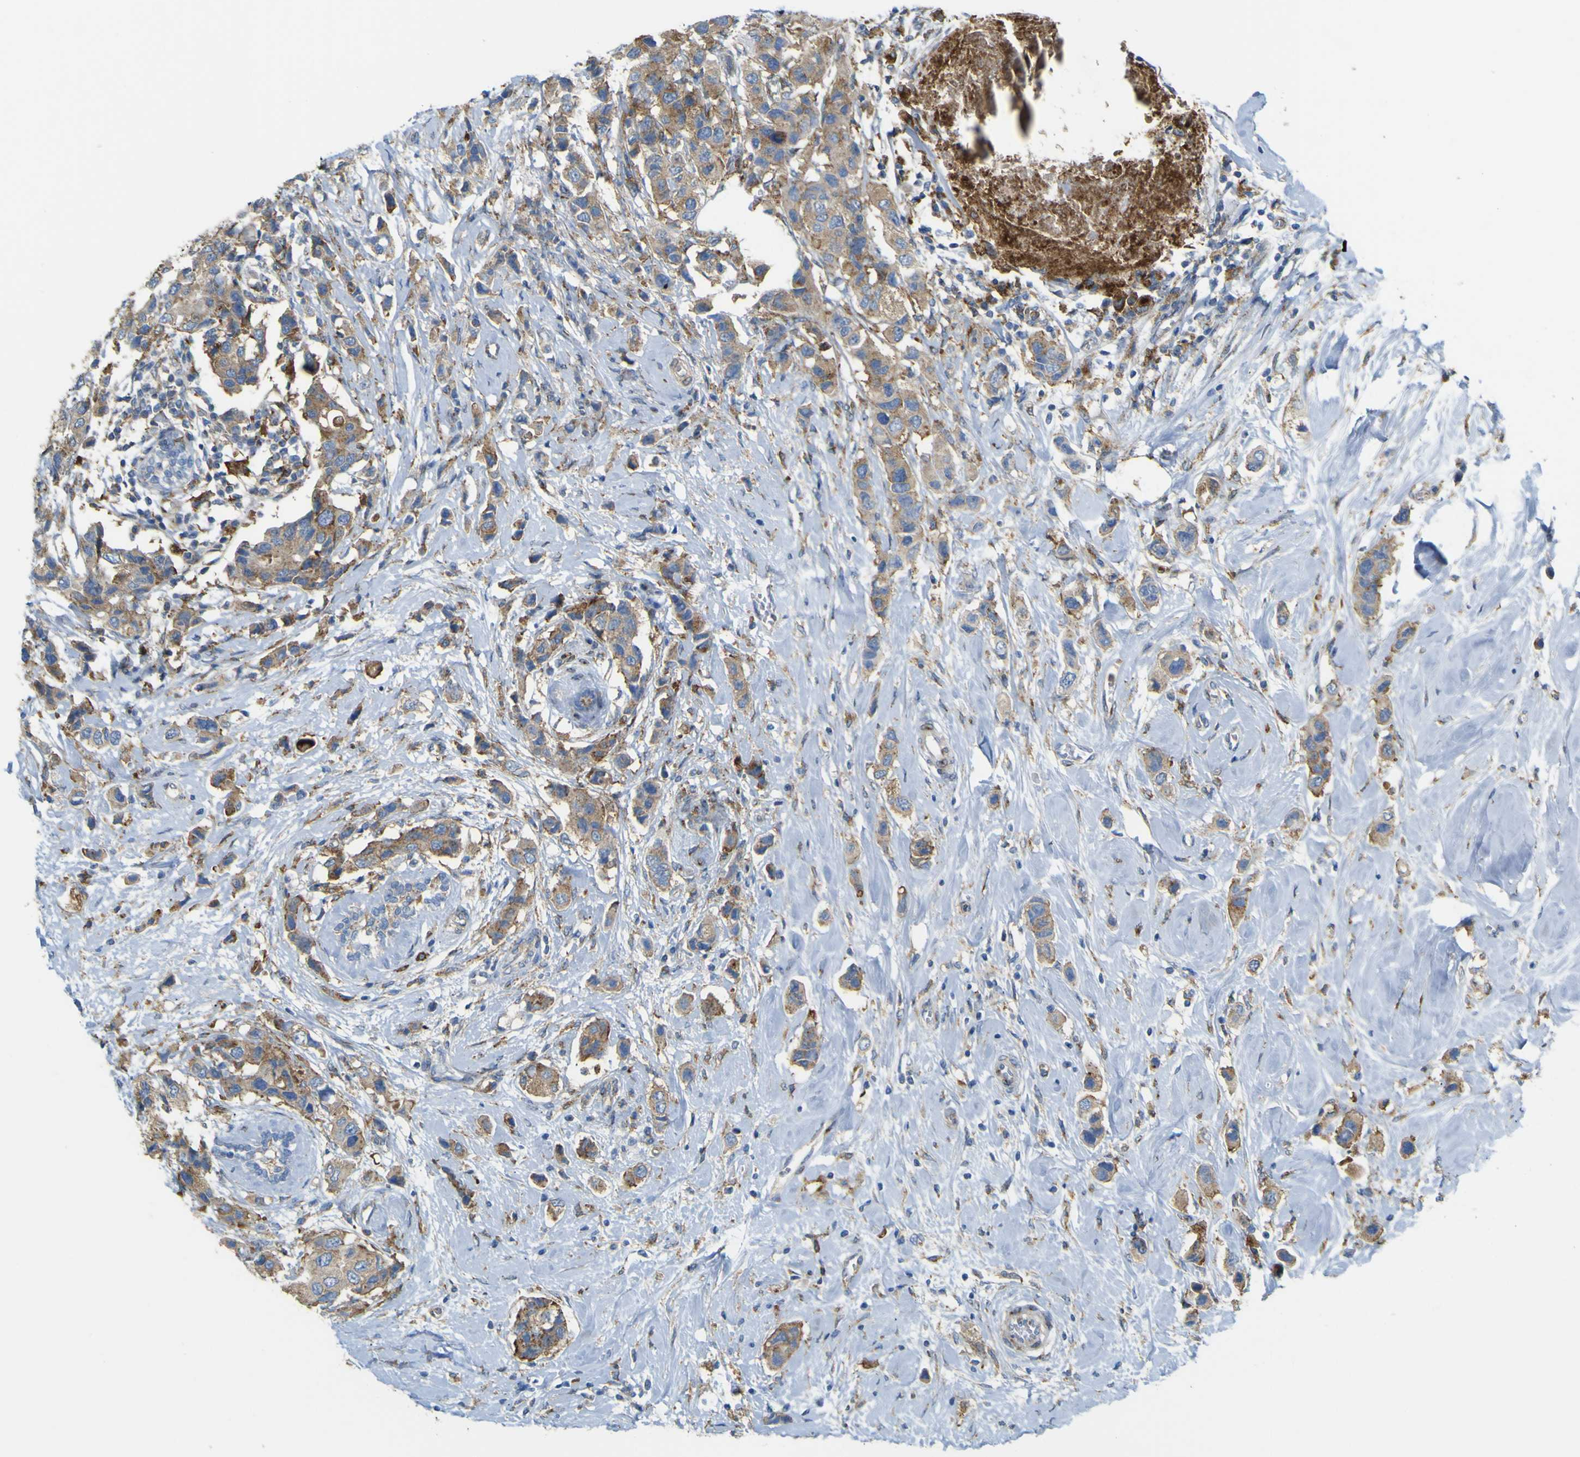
{"staining": {"intensity": "moderate", "quantity": ">75%", "location": "cytoplasmic/membranous"}, "tissue": "breast cancer", "cell_type": "Tumor cells", "image_type": "cancer", "snomed": [{"axis": "morphology", "description": "Normal tissue, NOS"}, {"axis": "morphology", "description": "Duct carcinoma"}, {"axis": "topography", "description": "Breast"}], "caption": "Tumor cells reveal medium levels of moderate cytoplasmic/membranous staining in about >75% of cells in breast cancer (intraductal carcinoma).", "gene": "IGF2R", "patient": {"sex": "female", "age": 50}}